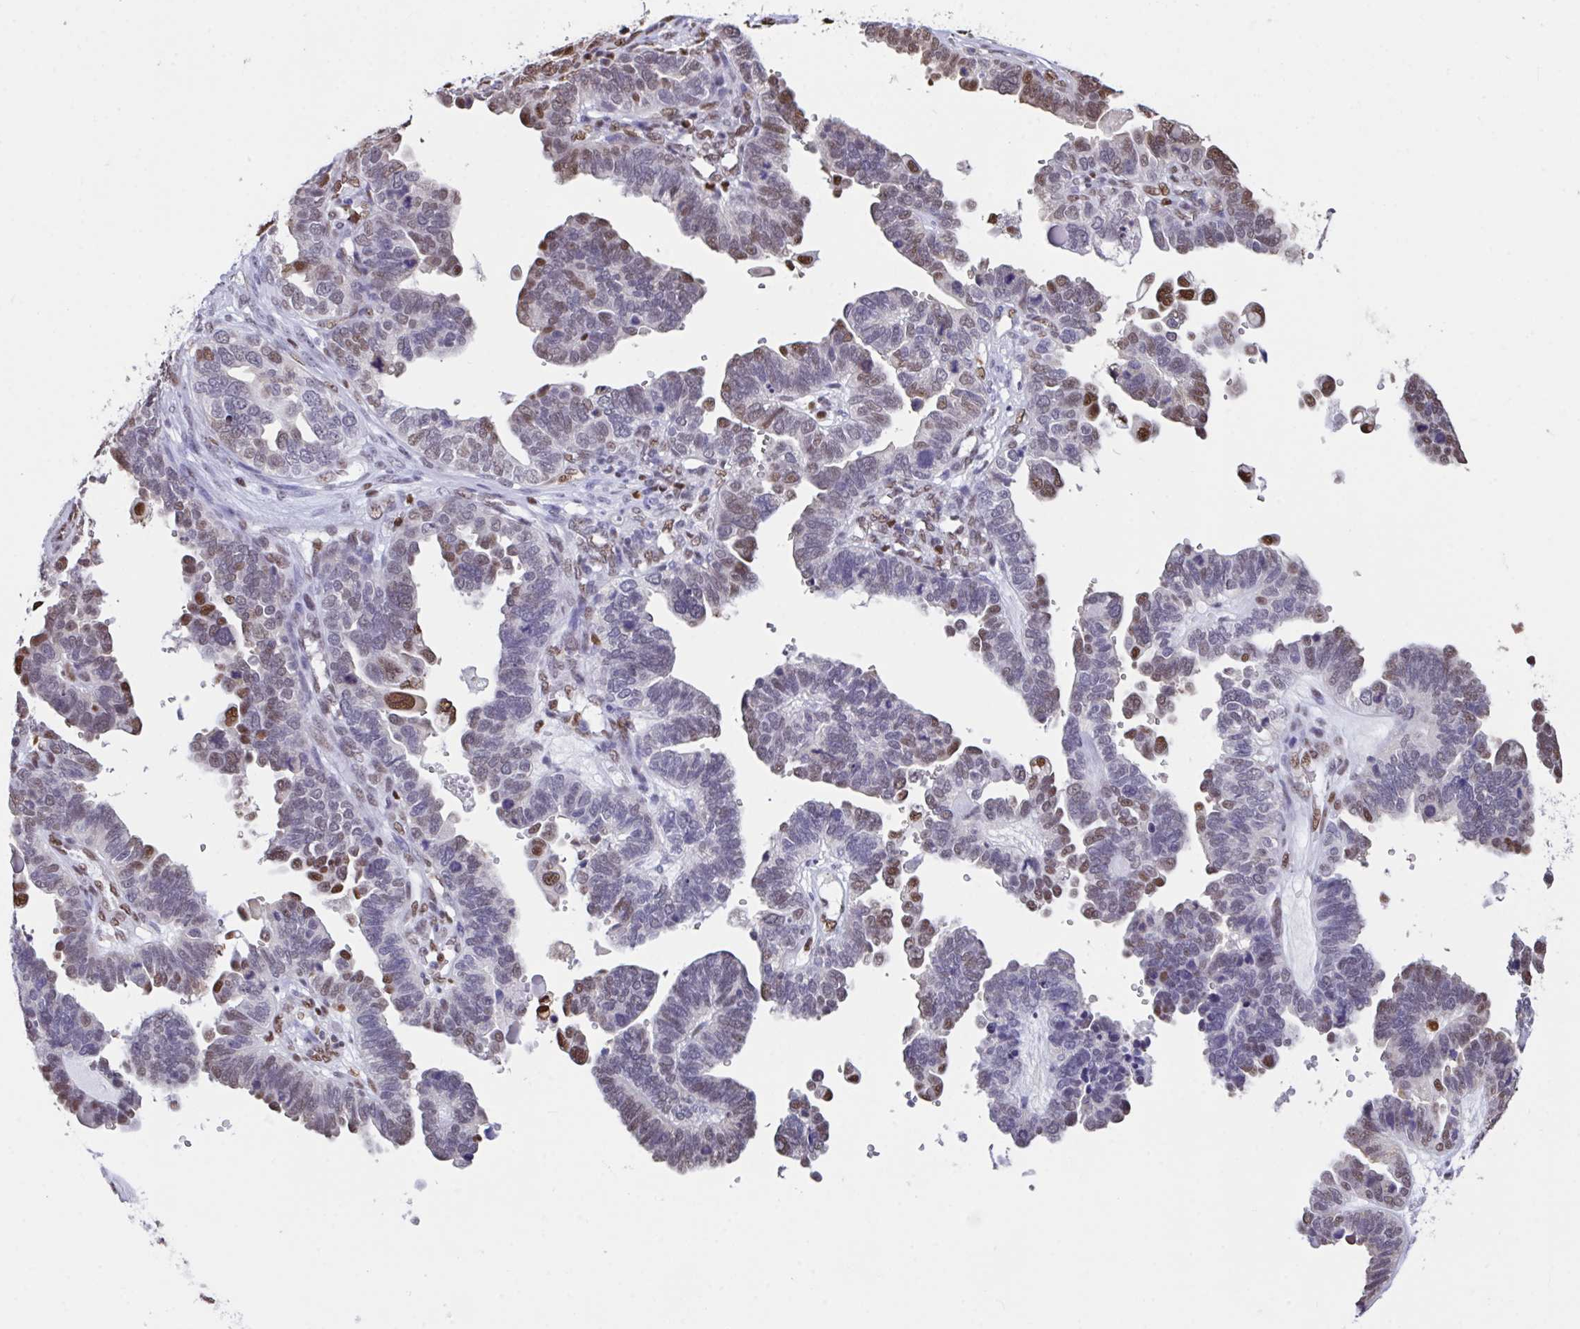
{"staining": {"intensity": "moderate", "quantity": "25%-75%", "location": "nuclear"}, "tissue": "ovarian cancer", "cell_type": "Tumor cells", "image_type": "cancer", "snomed": [{"axis": "morphology", "description": "Cystadenocarcinoma, serous, NOS"}, {"axis": "topography", "description": "Ovary"}], "caption": "Immunohistochemistry of ovarian cancer shows medium levels of moderate nuclear expression in about 25%-75% of tumor cells.", "gene": "BTBD10", "patient": {"sex": "female", "age": 51}}